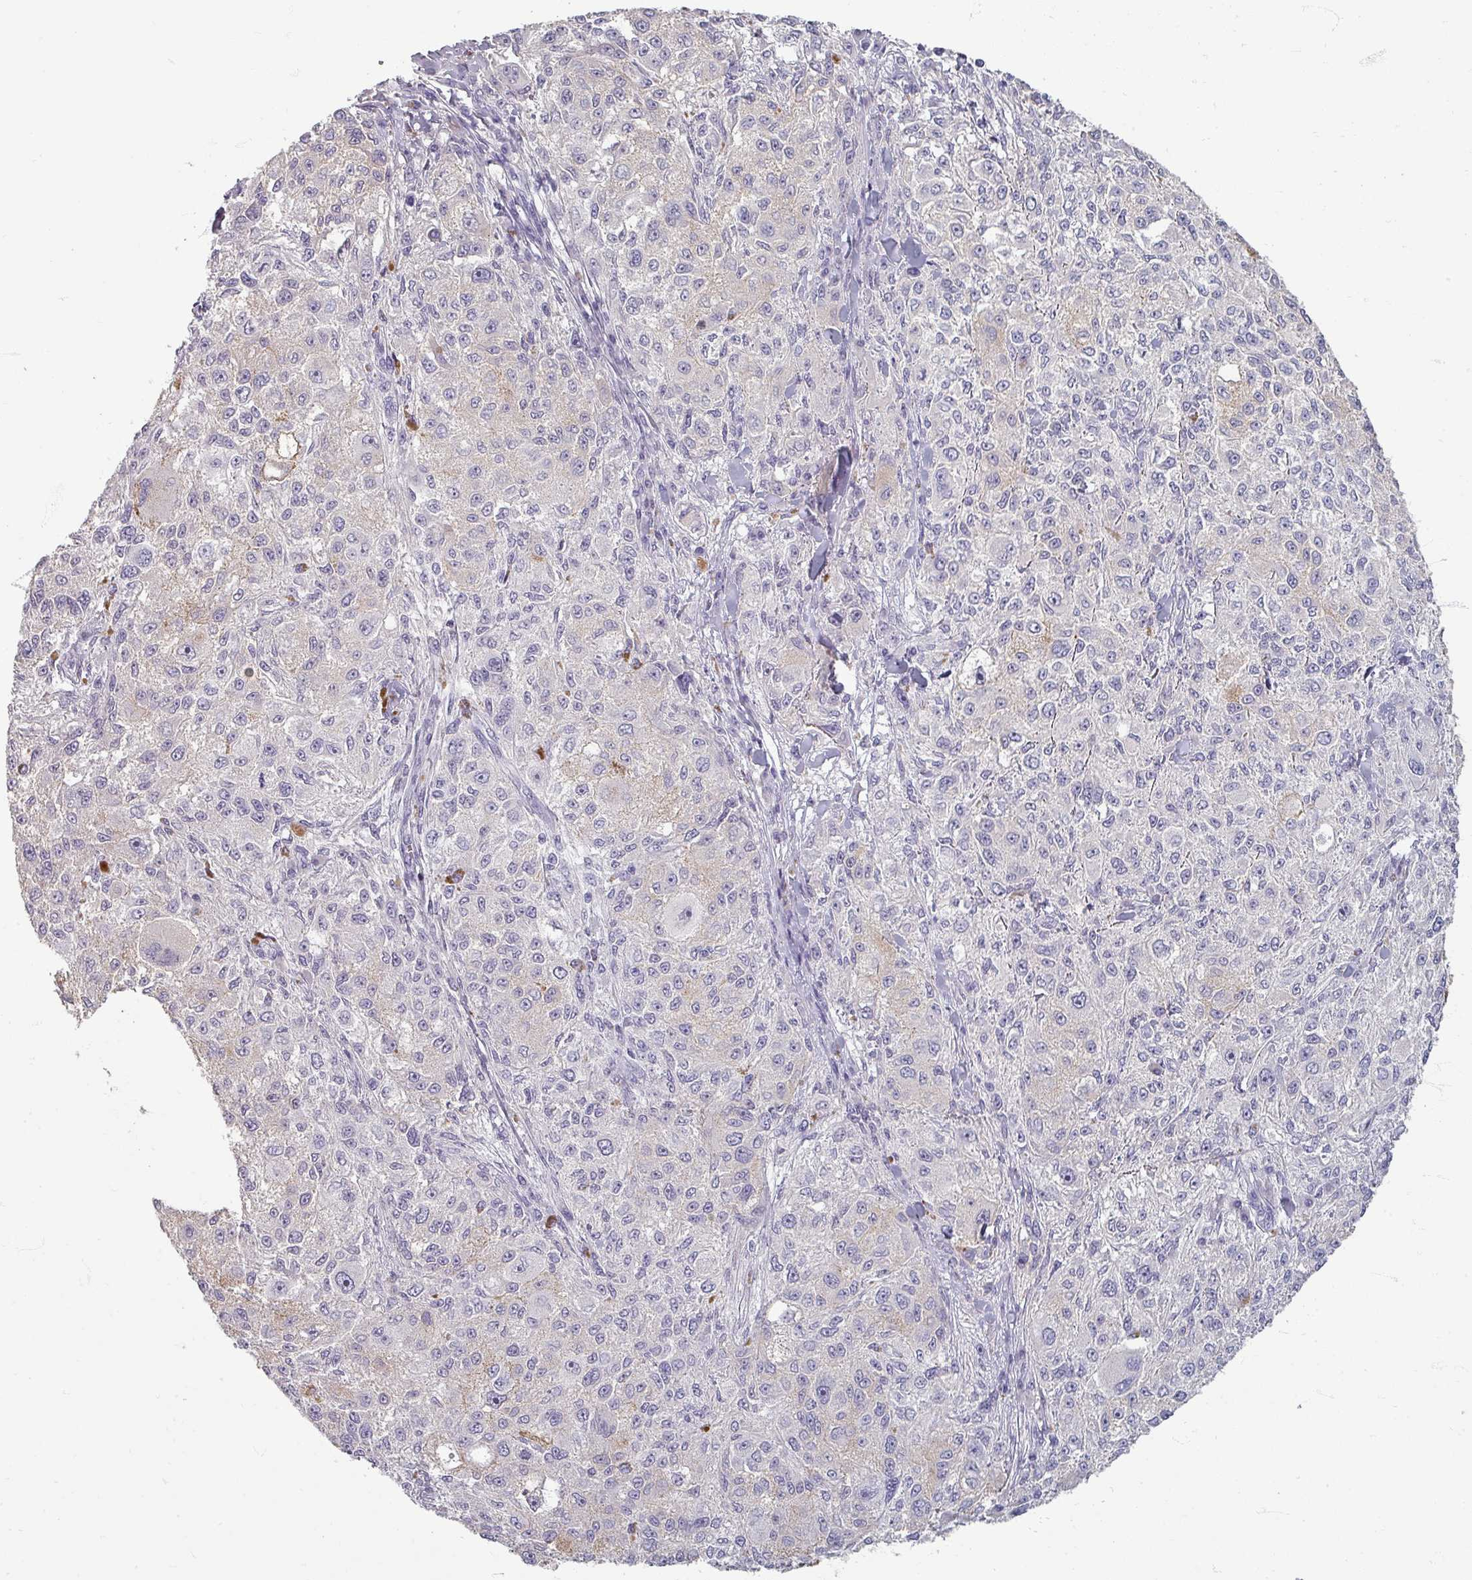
{"staining": {"intensity": "negative", "quantity": "none", "location": "none"}, "tissue": "melanoma", "cell_type": "Tumor cells", "image_type": "cancer", "snomed": [{"axis": "morphology", "description": "Necrosis, NOS"}, {"axis": "morphology", "description": "Malignant melanoma, NOS"}, {"axis": "topography", "description": "Skin"}], "caption": "A high-resolution photomicrograph shows immunohistochemistry (IHC) staining of melanoma, which shows no significant expression in tumor cells.", "gene": "ZNF878", "patient": {"sex": "female", "age": 87}}